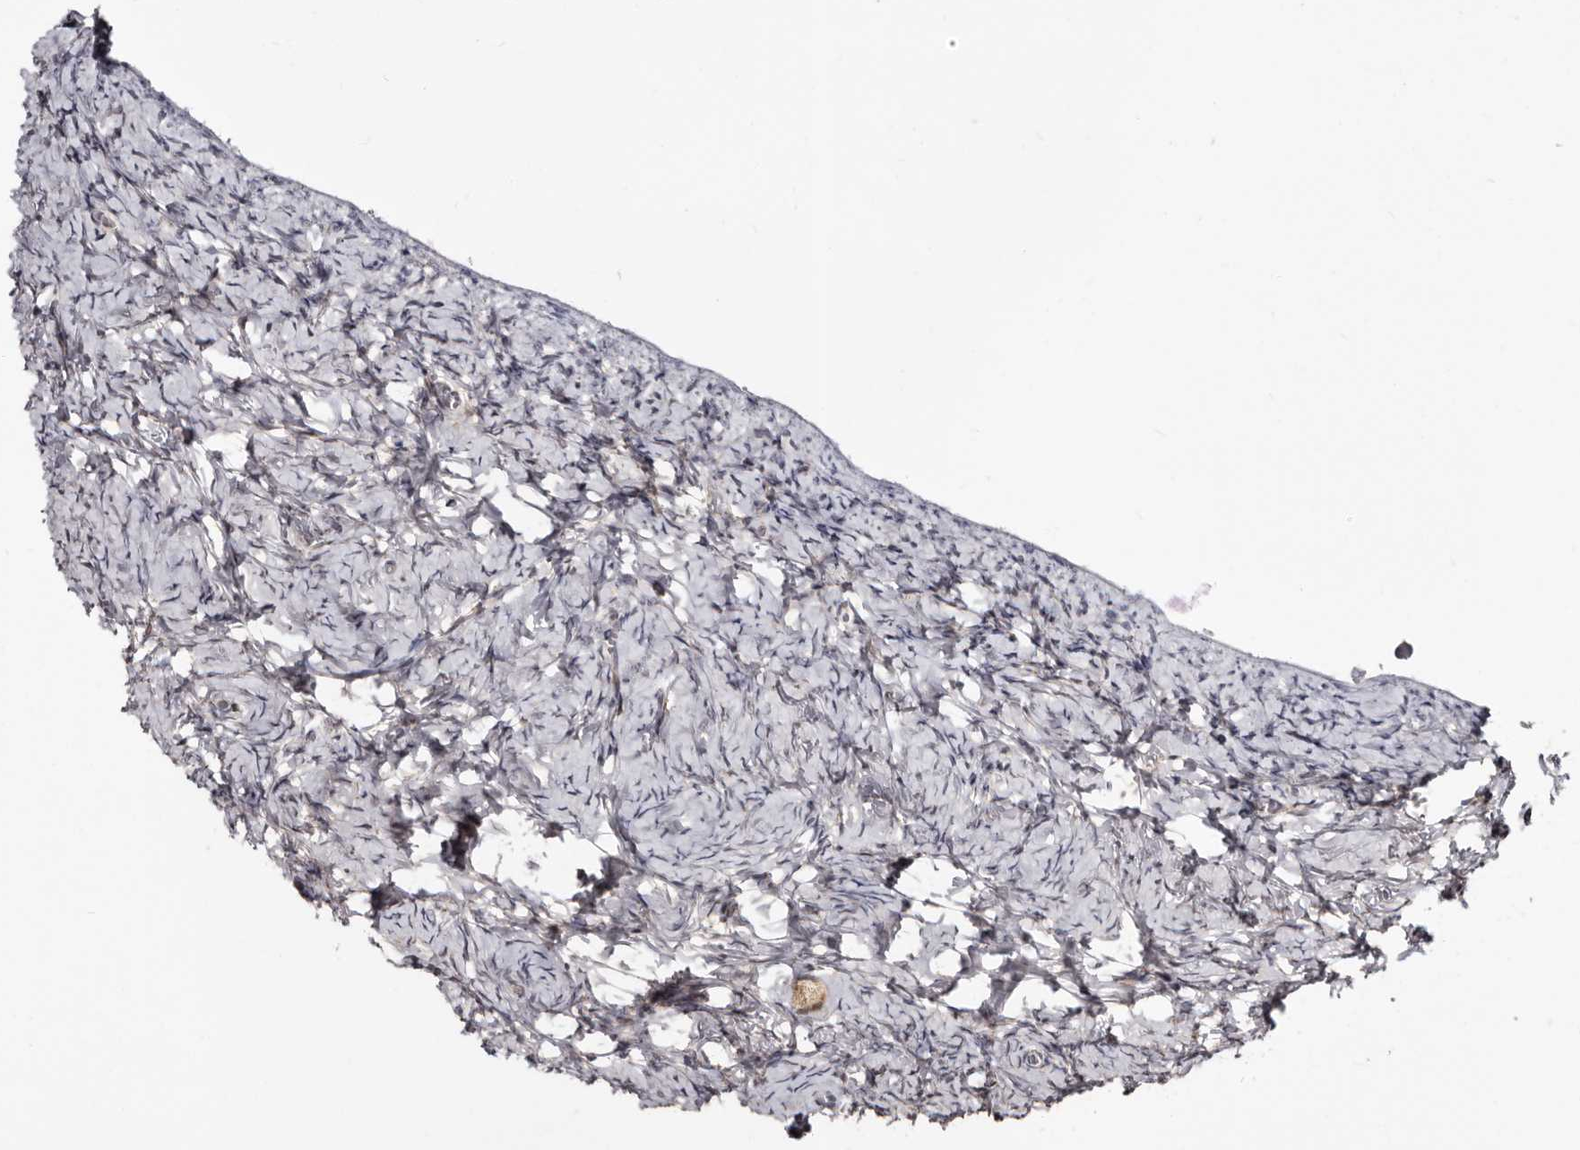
{"staining": {"intensity": "moderate", "quantity": ">75%", "location": "cytoplasmic/membranous"}, "tissue": "ovary", "cell_type": "Follicle cells", "image_type": "normal", "snomed": [{"axis": "morphology", "description": "Normal tissue, NOS"}, {"axis": "topography", "description": "Ovary"}], "caption": "This histopathology image displays IHC staining of normal human ovary, with medium moderate cytoplasmic/membranous positivity in approximately >75% of follicle cells.", "gene": "PHF20L1", "patient": {"sex": "female", "age": 27}}